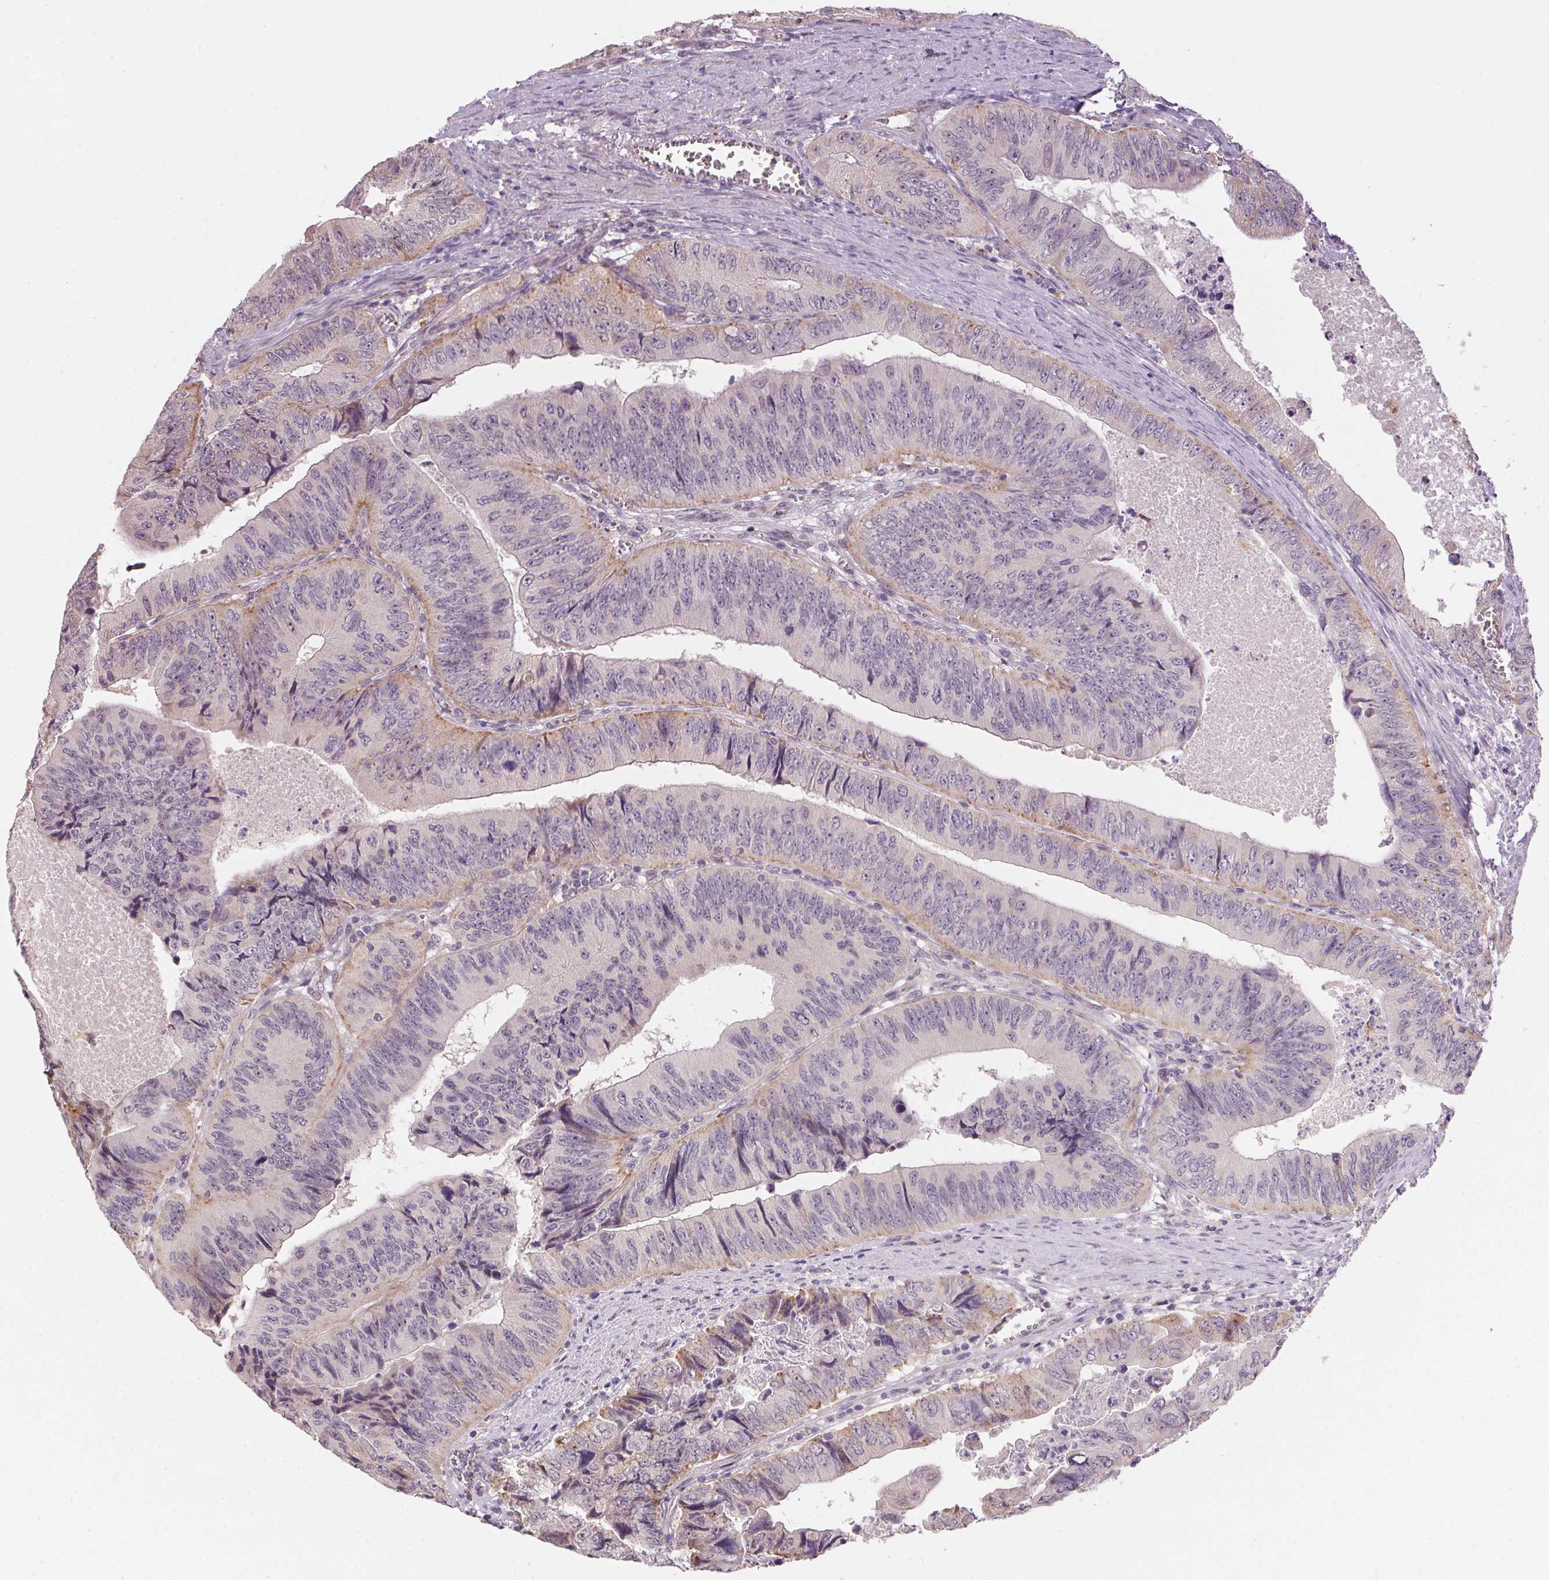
{"staining": {"intensity": "moderate", "quantity": "<25%", "location": "cytoplasmic/membranous"}, "tissue": "colorectal cancer", "cell_type": "Tumor cells", "image_type": "cancer", "snomed": [{"axis": "morphology", "description": "Adenocarcinoma, NOS"}, {"axis": "topography", "description": "Colon"}], "caption": "Human adenocarcinoma (colorectal) stained for a protein (brown) reveals moderate cytoplasmic/membranous positive staining in approximately <25% of tumor cells.", "gene": "METTL13", "patient": {"sex": "female", "age": 84}}